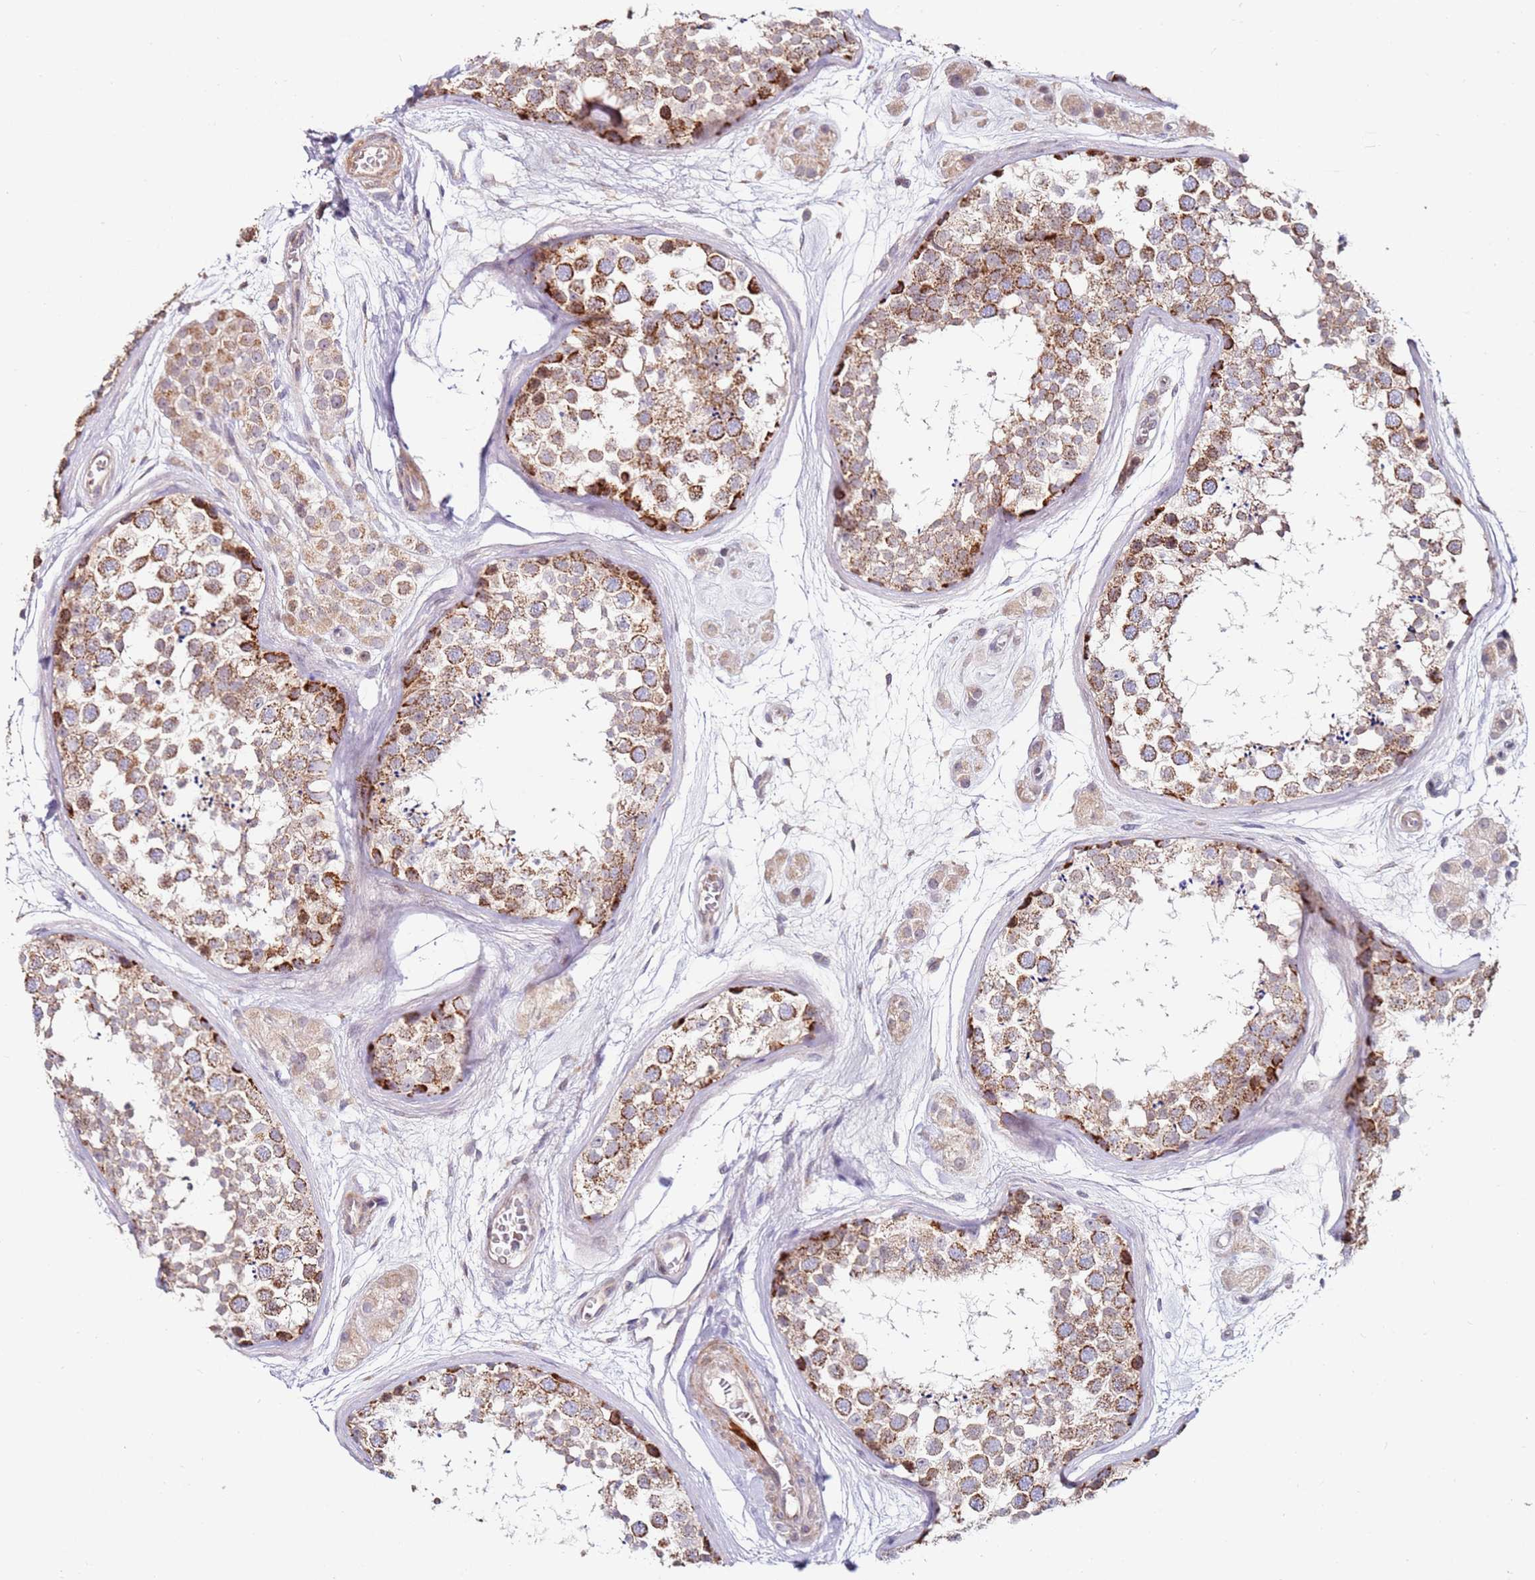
{"staining": {"intensity": "strong", "quantity": "25%-75%", "location": "cytoplasmic/membranous"}, "tissue": "testis", "cell_type": "Cells in seminiferous ducts", "image_type": "normal", "snomed": [{"axis": "morphology", "description": "Normal tissue, NOS"}, {"axis": "topography", "description": "Testis"}], "caption": "Cells in seminiferous ducts display high levels of strong cytoplasmic/membranous staining in approximately 25%-75% of cells in normal testis.", "gene": "RARS2", "patient": {"sex": "male", "age": 56}}